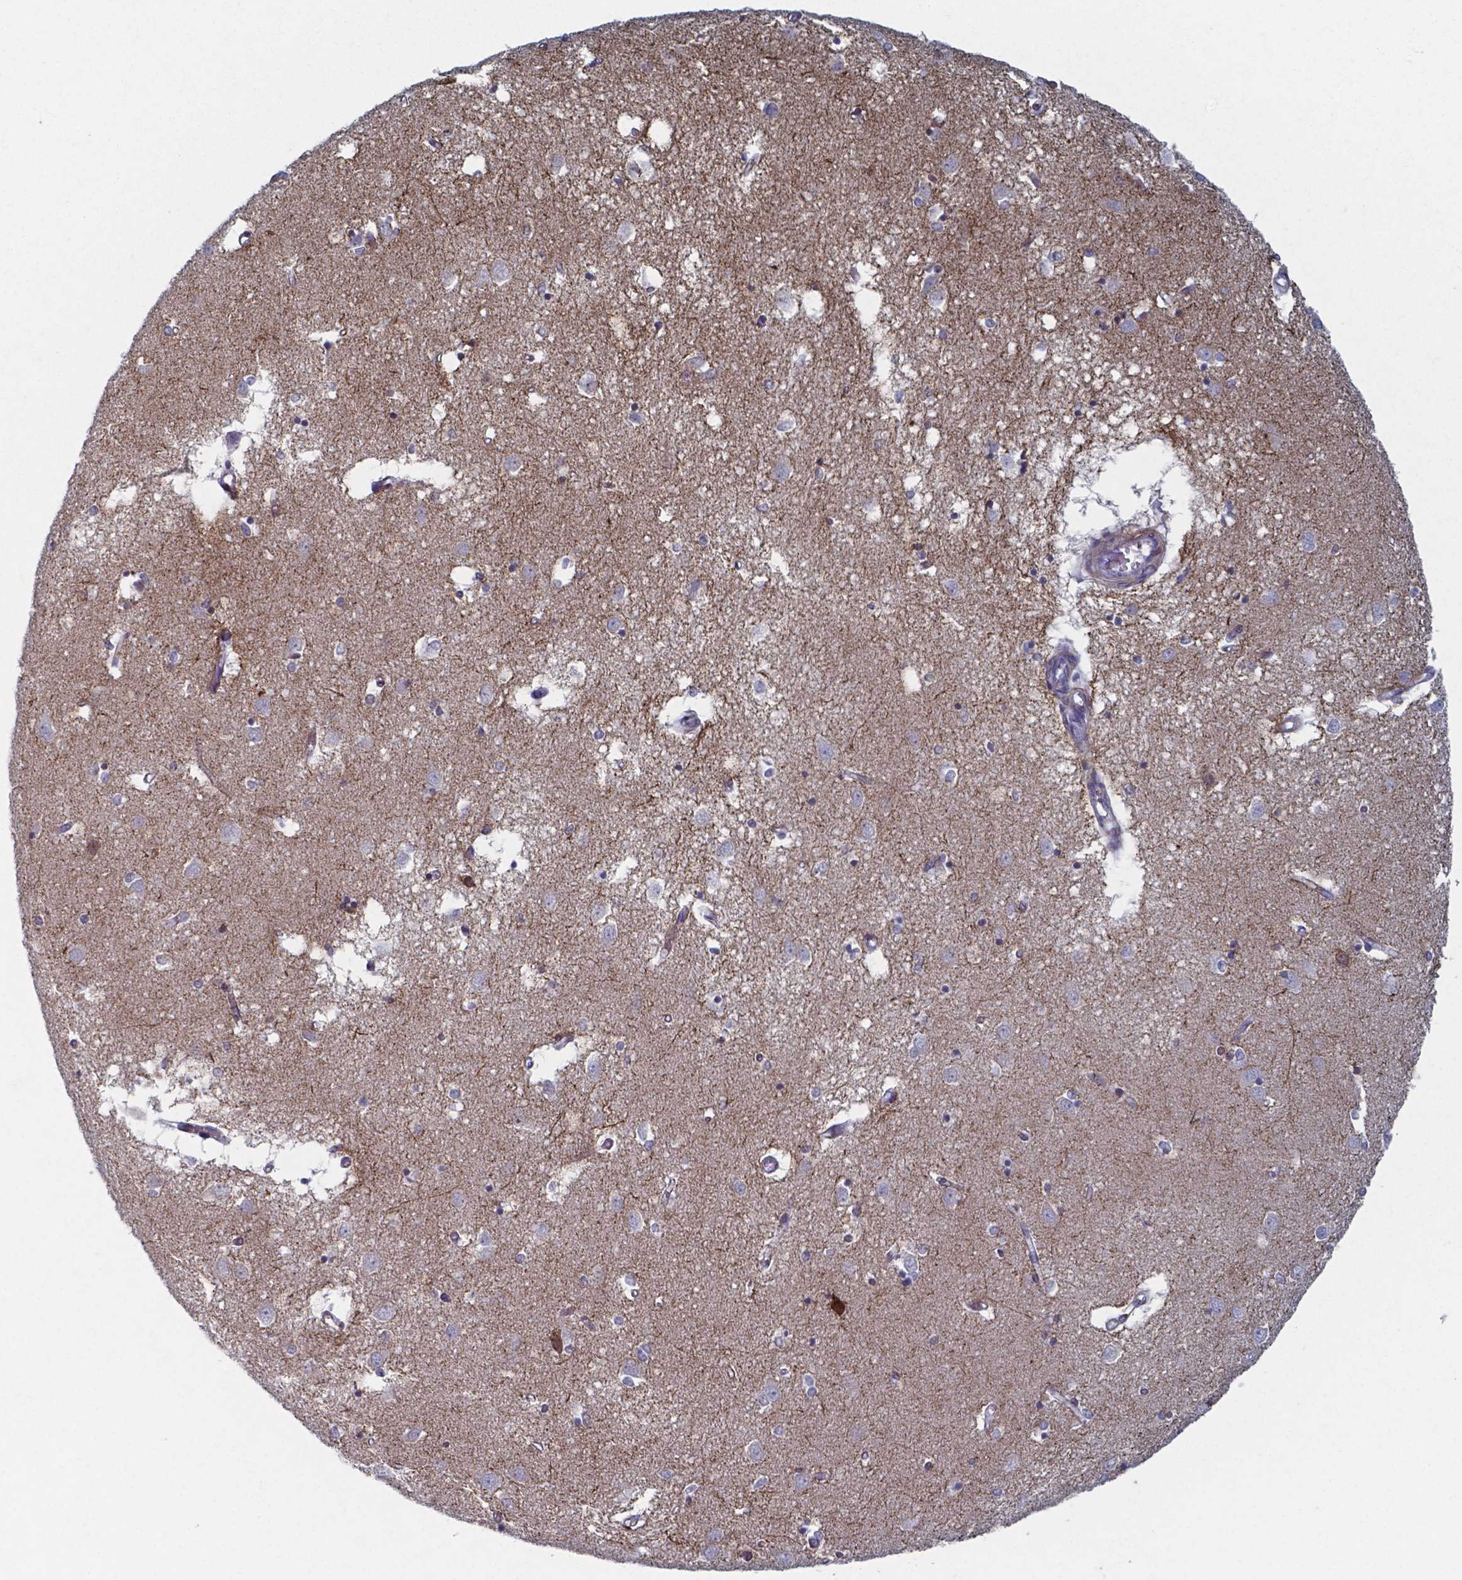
{"staining": {"intensity": "negative", "quantity": "none", "location": "none"}, "tissue": "caudate", "cell_type": "Glial cells", "image_type": "normal", "snomed": [{"axis": "morphology", "description": "Normal tissue, NOS"}, {"axis": "topography", "description": "Lateral ventricle wall"}], "caption": "Protein analysis of benign caudate reveals no significant staining in glial cells. (DAB IHC visualized using brightfield microscopy, high magnification).", "gene": "PLA2R1", "patient": {"sex": "male", "age": 54}}